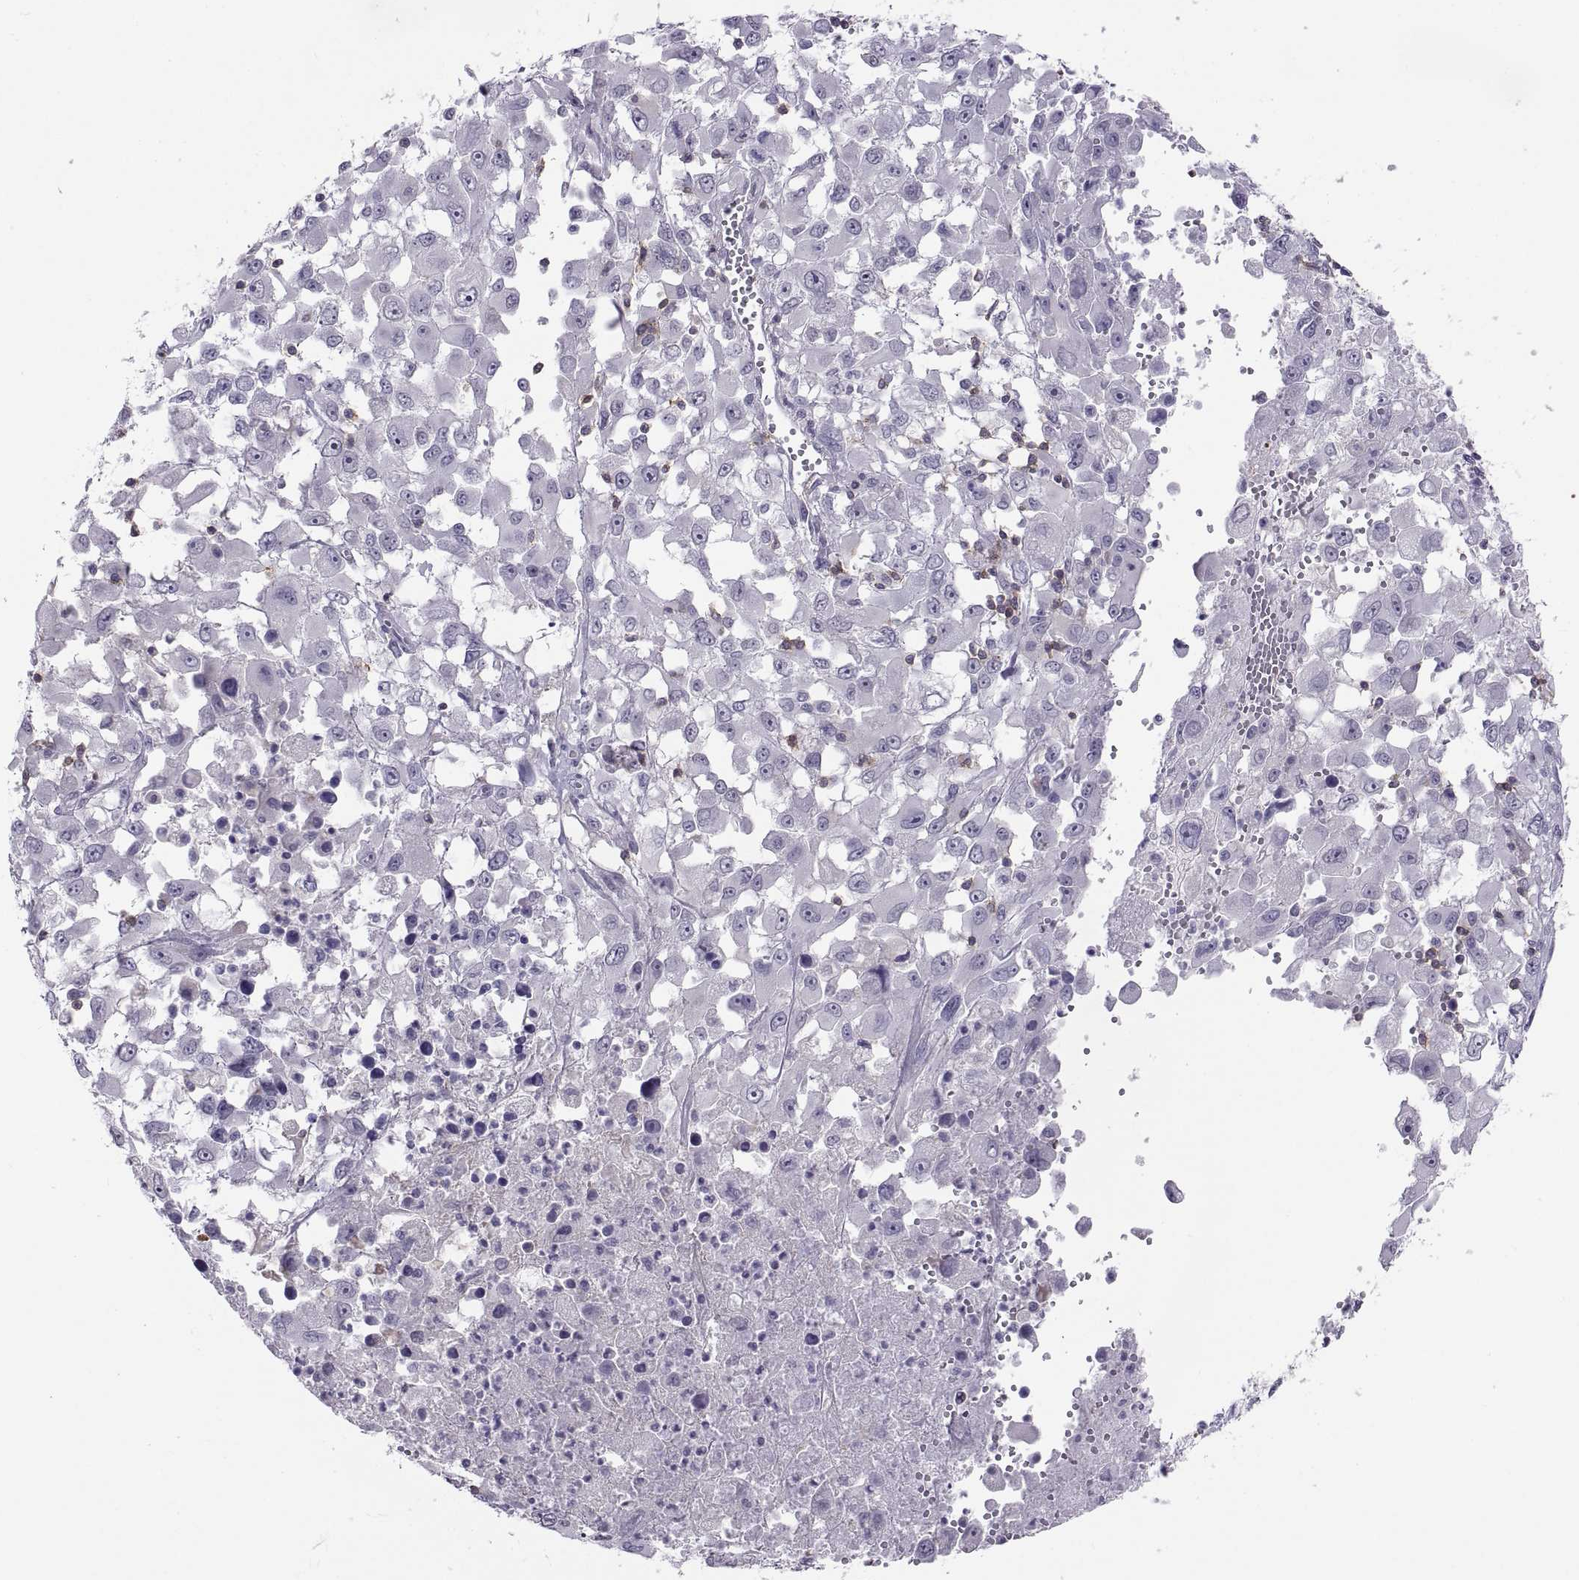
{"staining": {"intensity": "negative", "quantity": "none", "location": "none"}, "tissue": "melanoma", "cell_type": "Tumor cells", "image_type": "cancer", "snomed": [{"axis": "morphology", "description": "Malignant melanoma, Metastatic site"}, {"axis": "topography", "description": "Soft tissue"}], "caption": "Tumor cells are negative for brown protein staining in melanoma.", "gene": "TTC21A", "patient": {"sex": "male", "age": 50}}